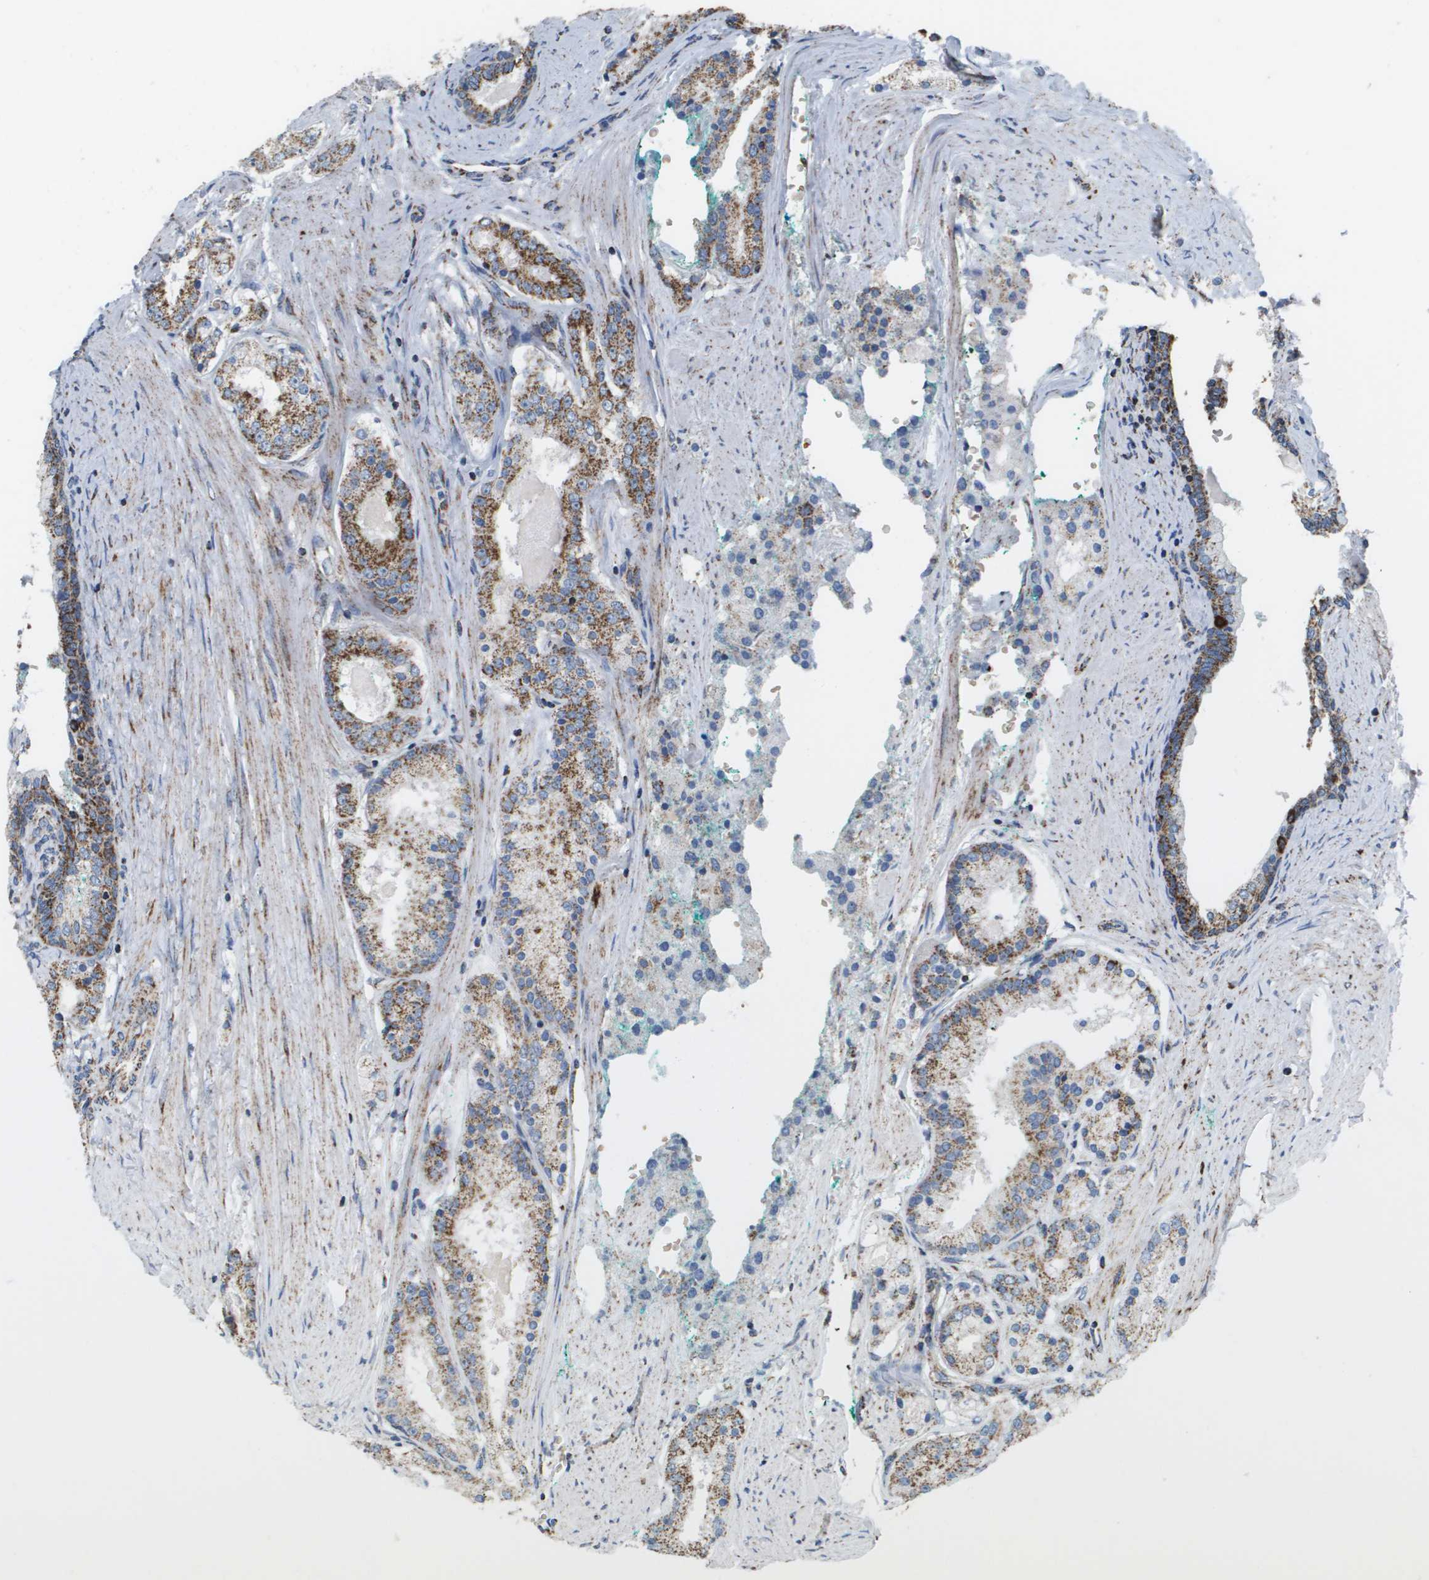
{"staining": {"intensity": "strong", "quantity": ">75%", "location": "cytoplasmic/membranous"}, "tissue": "prostate cancer", "cell_type": "Tumor cells", "image_type": "cancer", "snomed": [{"axis": "morphology", "description": "Adenocarcinoma, Low grade"}, {"axis": "topography", "description": "Prostate"}], "caption": "About >75% of tumor cells in adenocarcinoma (low-grade) (prostate) reveal strong cytoplasmic/membranous protein positivity as visualized by brown immunohistochemical staining.", "gene": "ATP5F1B", "patient": {"sex": "male", "age": 63}}